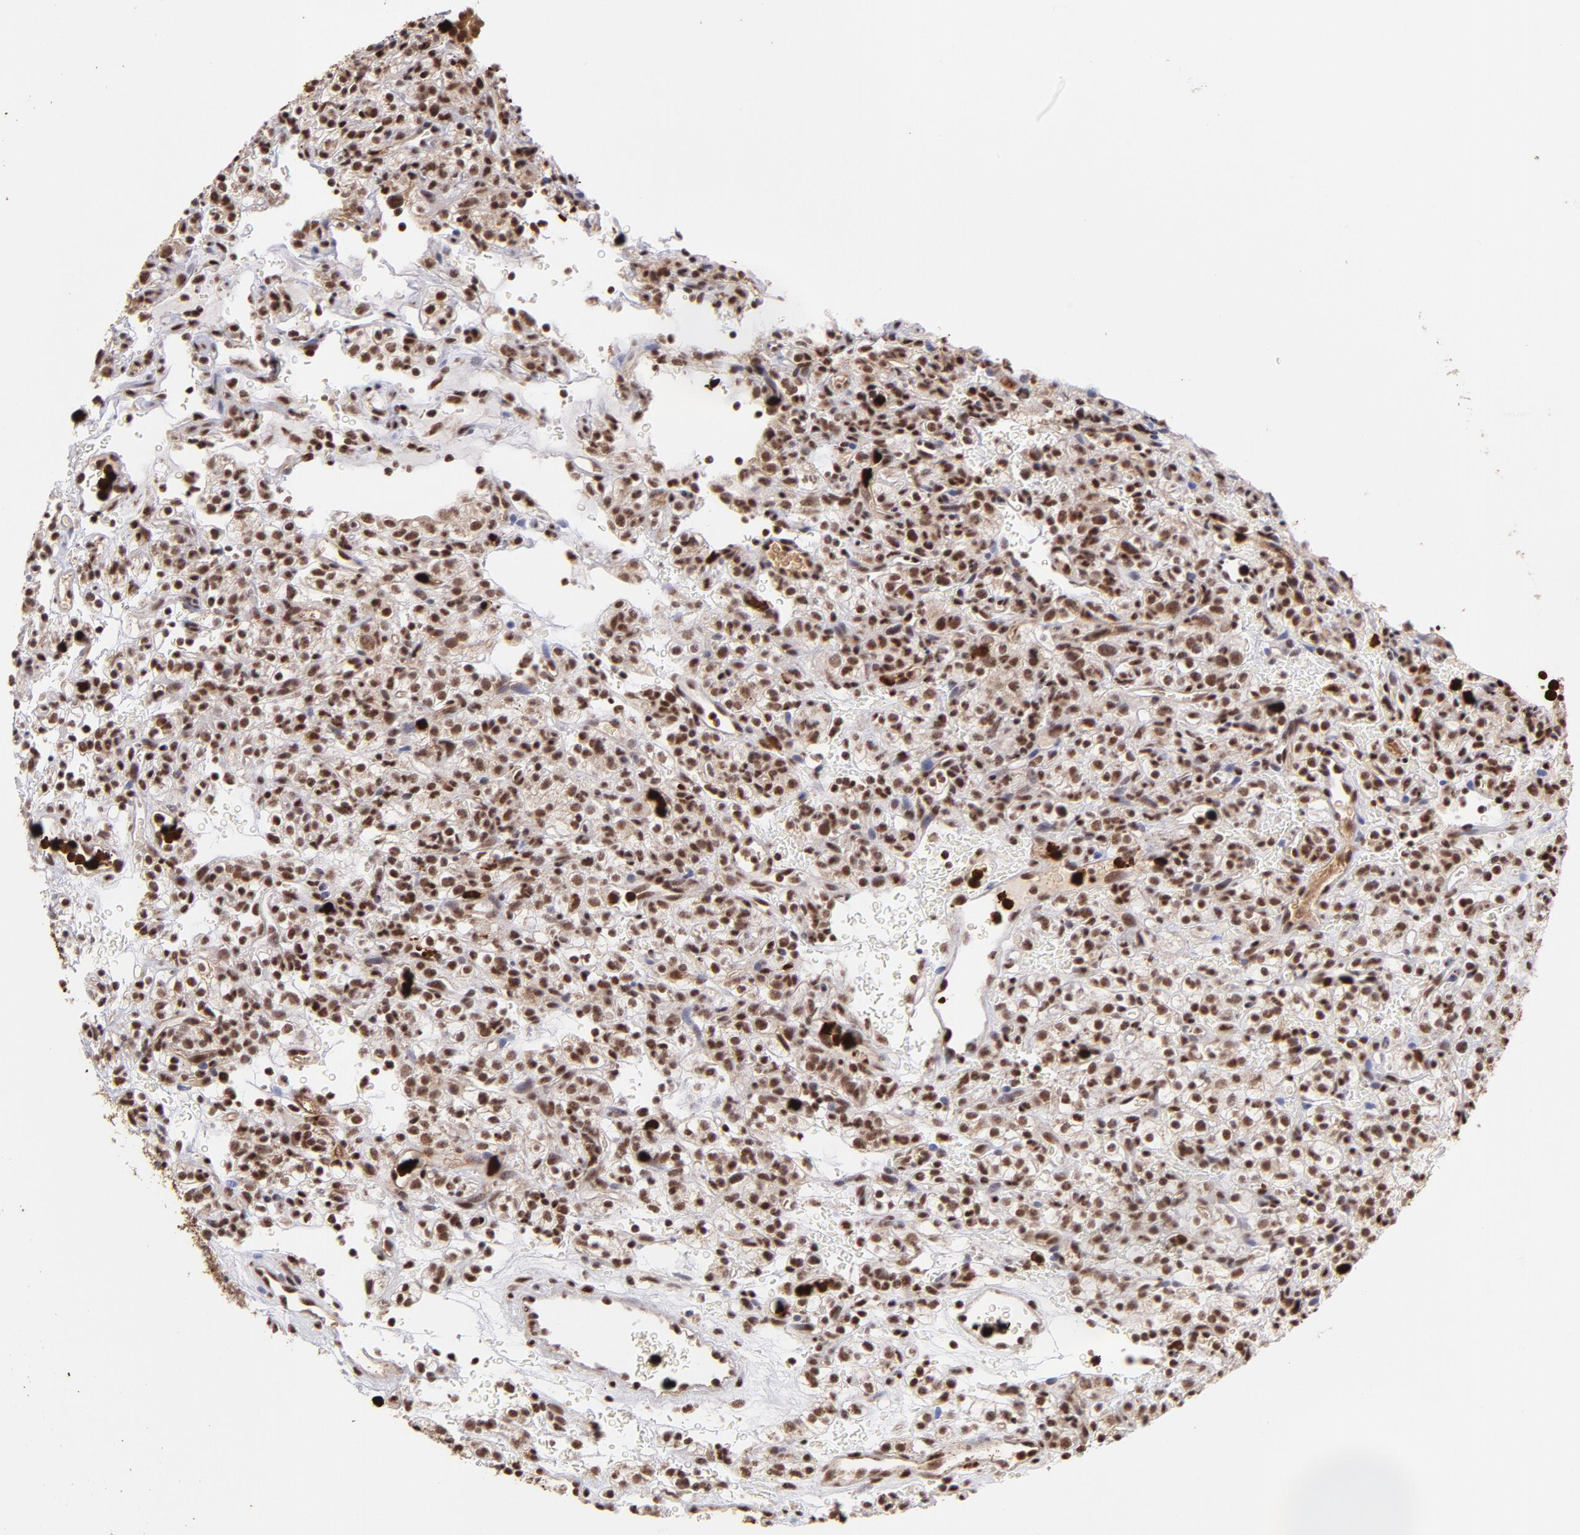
{"staining": {"intensity": "moderate", "quantity": ">75%", "location": "cytoplasmic/membranous,nuclear"}, "tissue": "renal cancer", "cell_type": "Tumor cells", "image_type": "cancer", "snomed": [{"axis": "morphology", "description": "Normal tissue, NOS"}, {"axis": "morphology", "description": "Adenocarcinoma, NOS"}, {"axis": "topography", "description": "Kidney"}], "caption": "Adenocarcinoma (renal) stained with IHC displays moderate cytoplasmic/membranous and nuclear expression in about >75% of tumor cells. Ihc stains the protein in brown and the nuclei are stained blue.", "gene": "ZFX", "patient": {"sex": "female", "age": 72}}